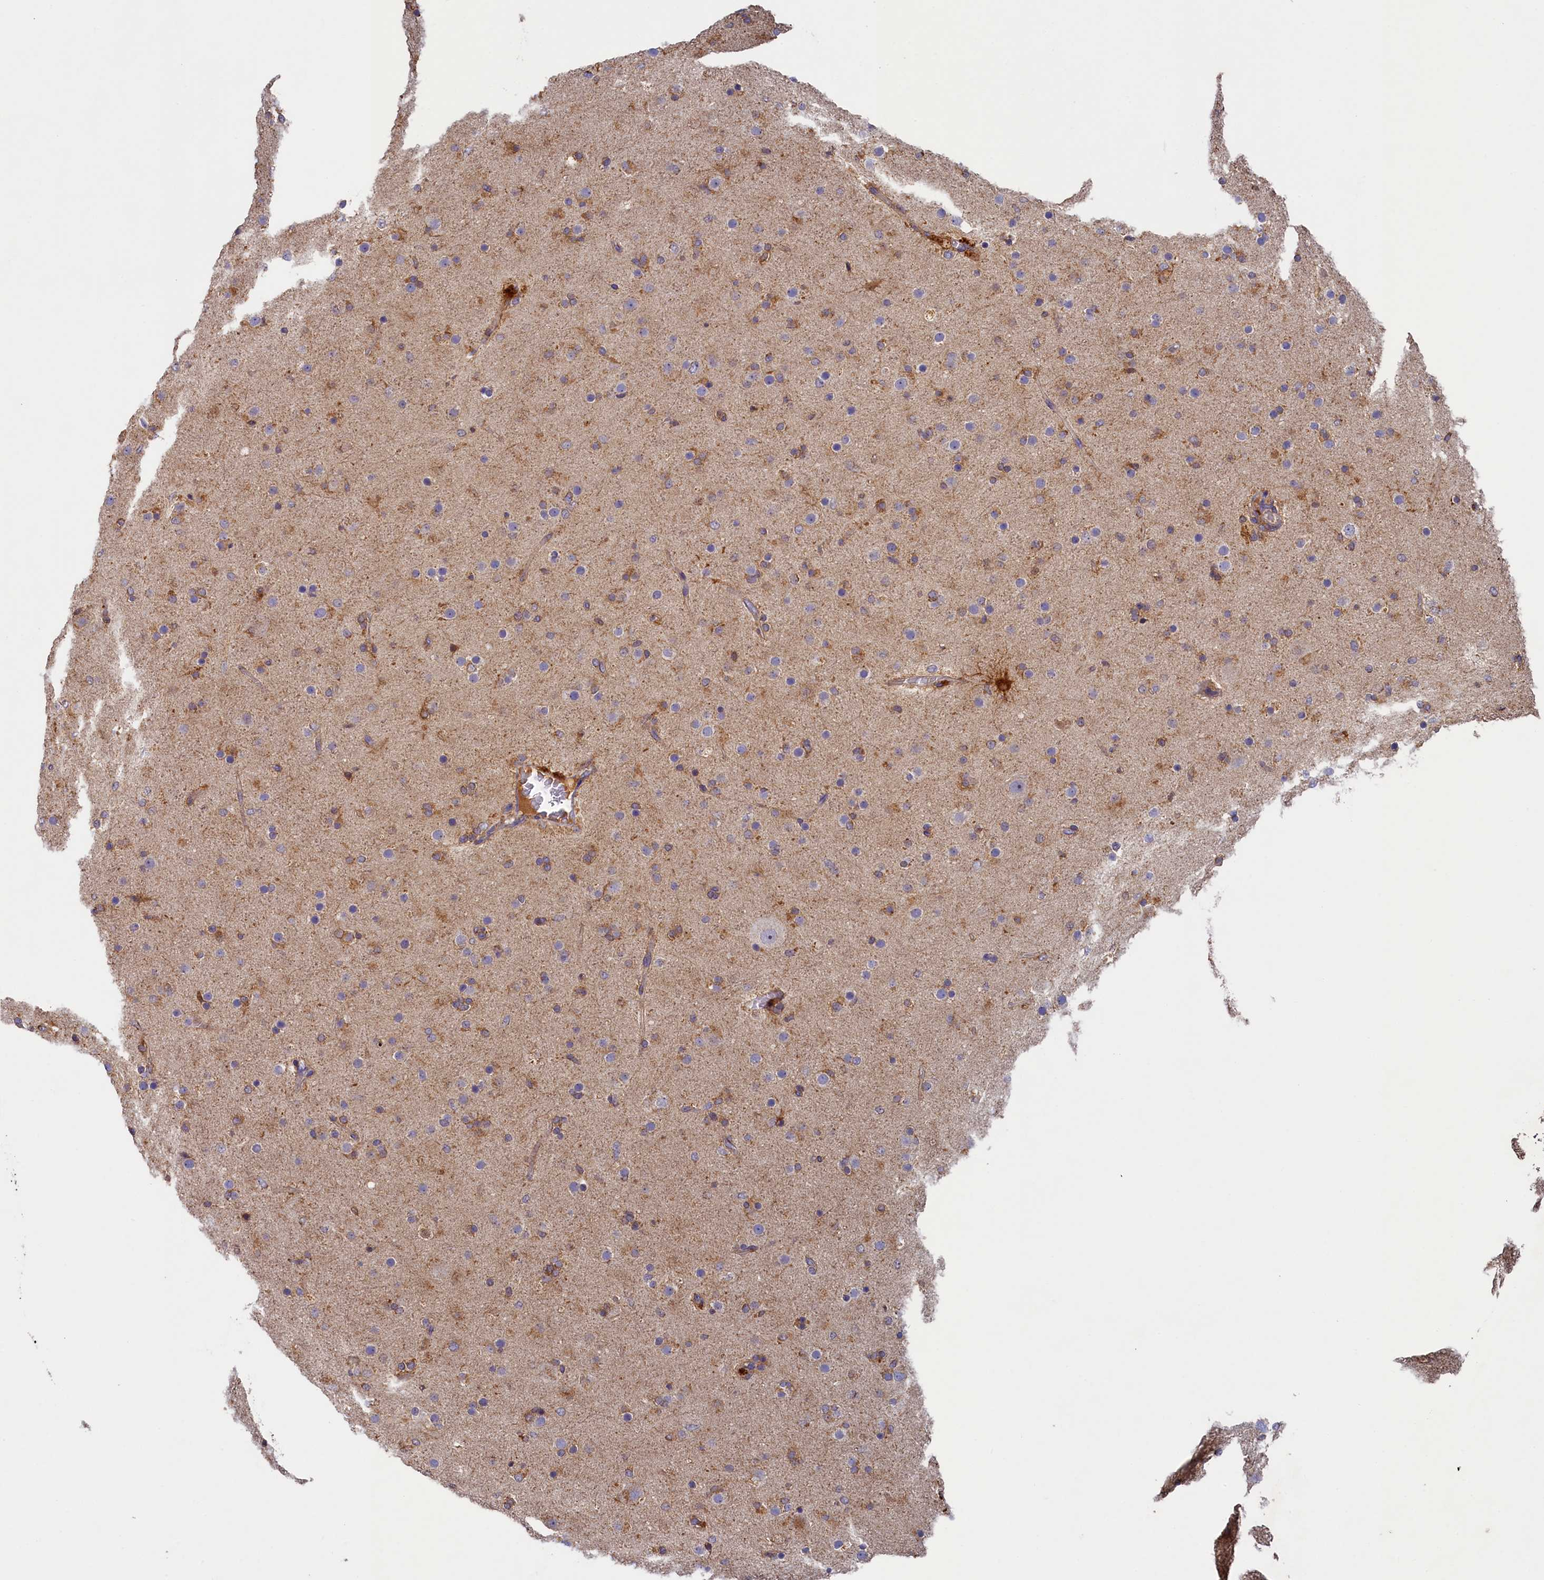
{"staining": {"intensity": "weak", "quantity": "25%-75%", "location": "cytoplasmic/membranous"}, "tissue": "glioma", "cell_type": "Tumor cells", "image_type": "cancer", "snomed": [{"axis": "morphology", "description": "Glioma, malignant, Low grade"}, {"axis": "topography", "description": "Brain"}], "caption": "Immunohistochemistry (IHC) image of neoplastic tissue: low-grade glioma (malignant) stained using immunohistochemistry (IHC) shows low levels of weak protein expression localized specifically in the cytoplasmic/membranous of tumor cells, appearing as a cytoplasmic/membranous brown color.", "gene": "SEC31B", "patient": {"sex": "male", "age": 65}}